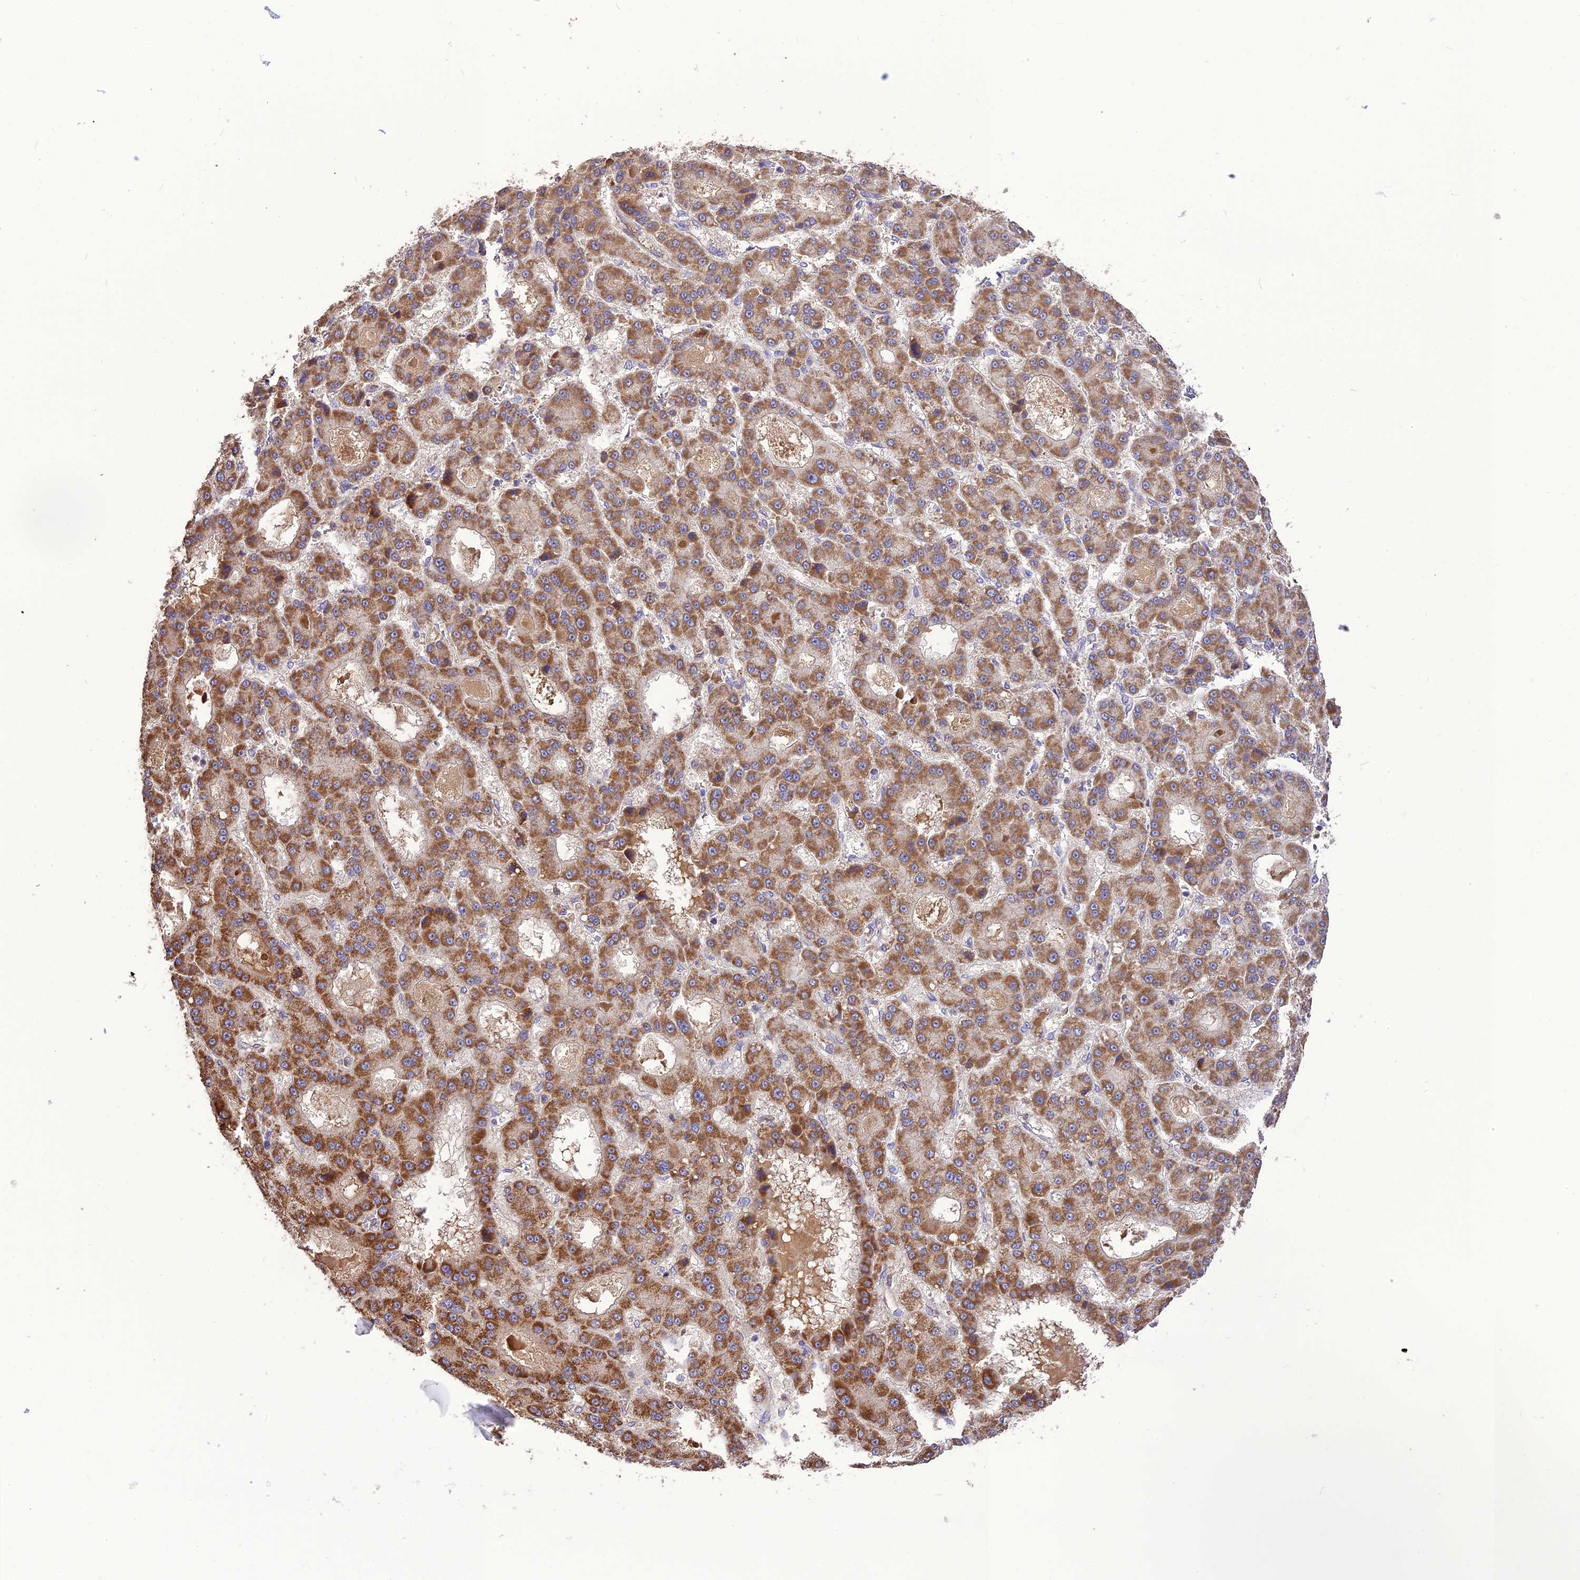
{"staining": {"intensity": "moderate", "quantity": ">75%", "location": "cytoplasmic/membranous"}, "tissue": "liver cancer", "cell_type": "Tumor cells", "image_type": "cancer", "snomed": [{"axis": "morphology", "description": "Carcinoma, Hepatocellular, NOS"}, {"axis": "topography", "description": "Liver"}], "caption": "IHC histopathology image of hepatocellular carcinoma (liver) stained for a protein (brown), which shows medium levels of moderate cytoplasmic/membranous expression in approximately >75% of tumor cells.", "gene": "NUDT8", "patient": {"sex": "male", "age": 70}}